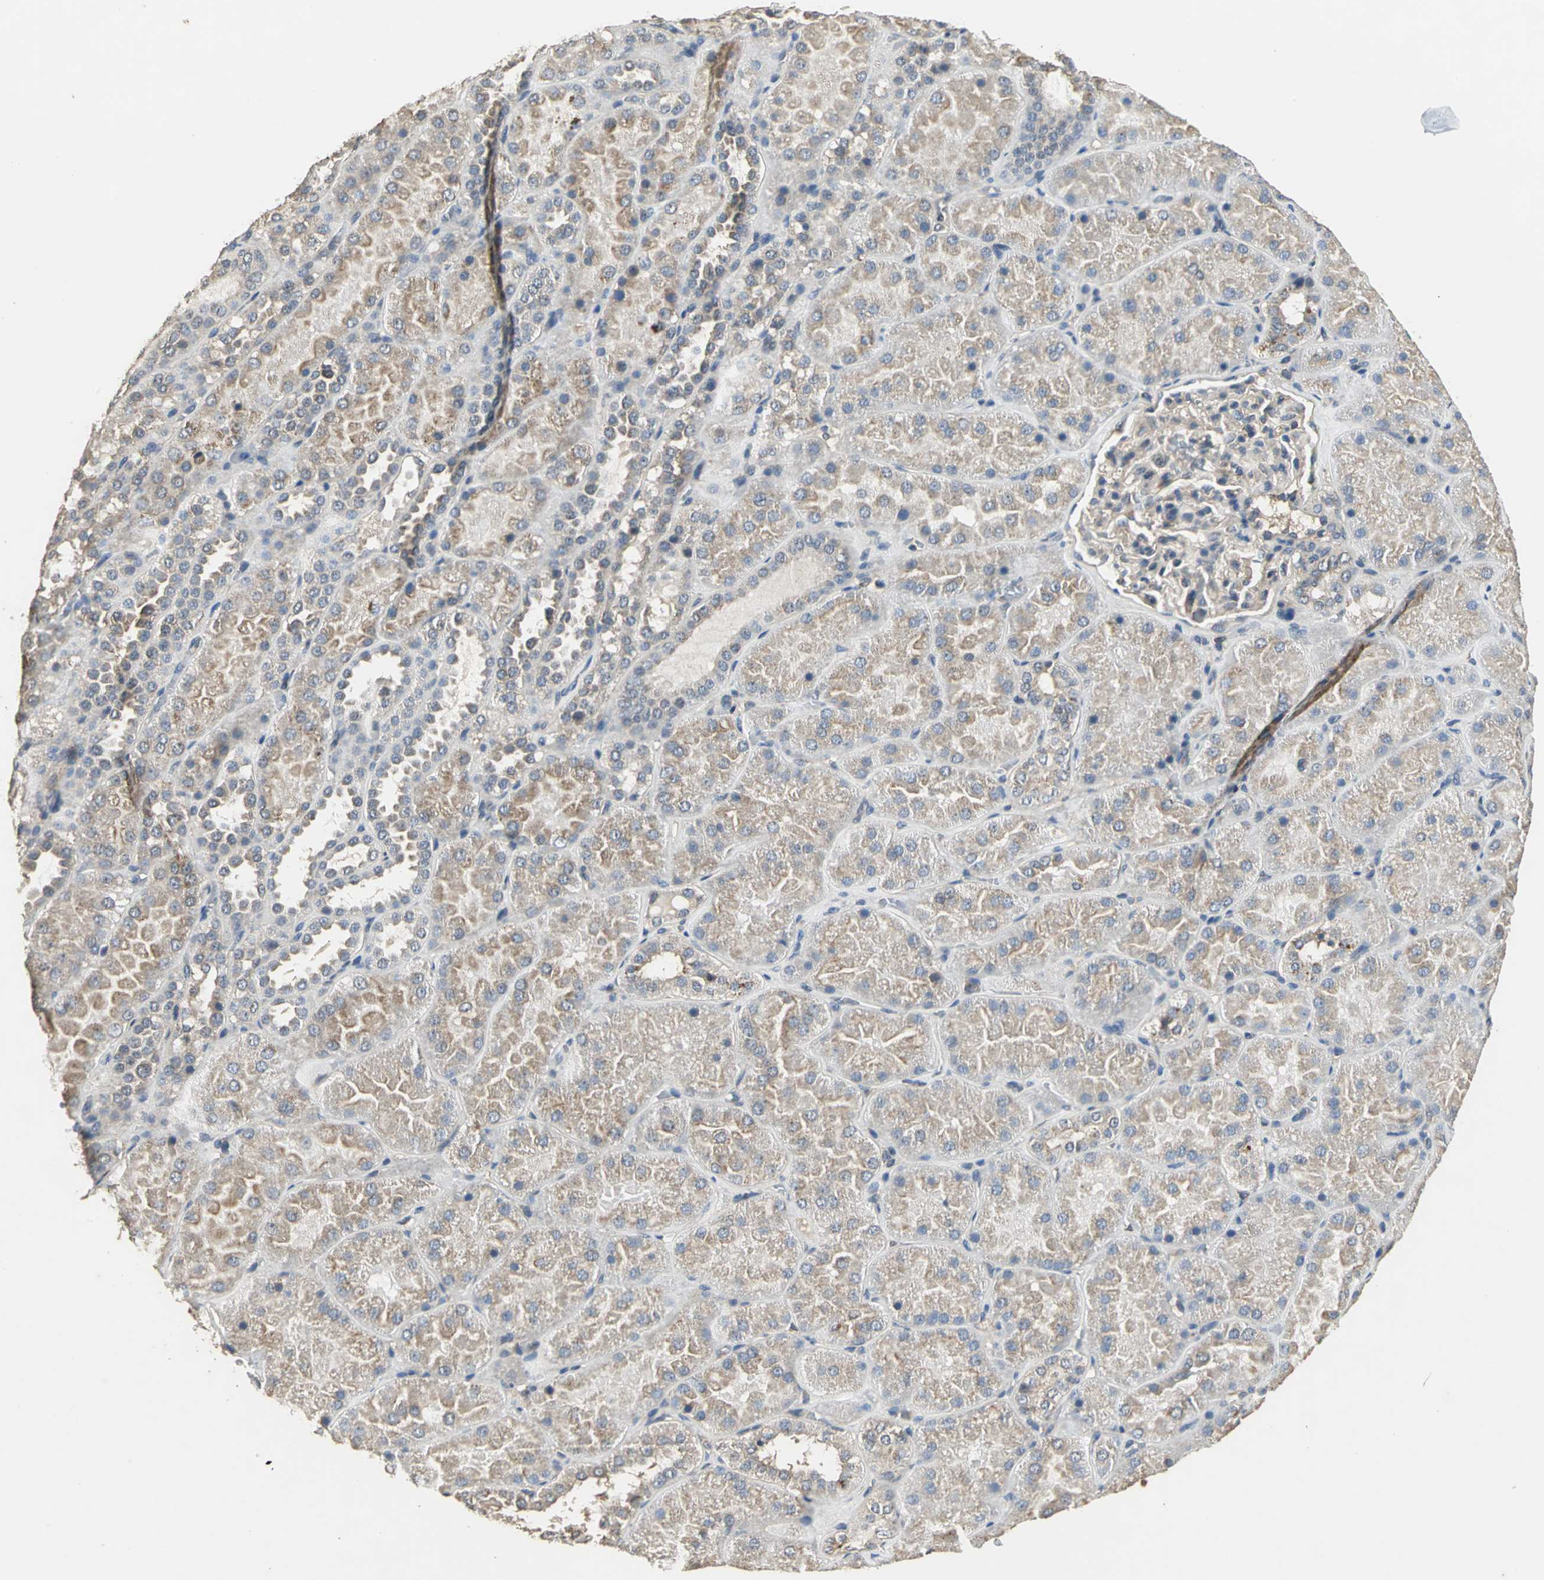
{"staining": {"intensity": "weak", "quantity": ">75%", "location": "cytoplasmic/membranous"}, "tissue": "kidney", "cell_type": "Cells in glomeruli", "image_type": "normal", "snomed": [{"axis": "morphology", "description": "Normal tissue, NOS"}, {"axis": "topography", "description": "Kidney"}], "caption": "Immunohistochemical staining of benign kidney demonstrates >75% levels of weak cytoplasmic/membranous protein staining in approximately >75% of cells in glomeruli. The staining was performed using DAB to visualize the protein expression in brown, while the nuclei were stained in blue with hematoxylin (Magnification: 20x).", "gene": "IRF3", "patient": {"sex": "male", "age": 28}}